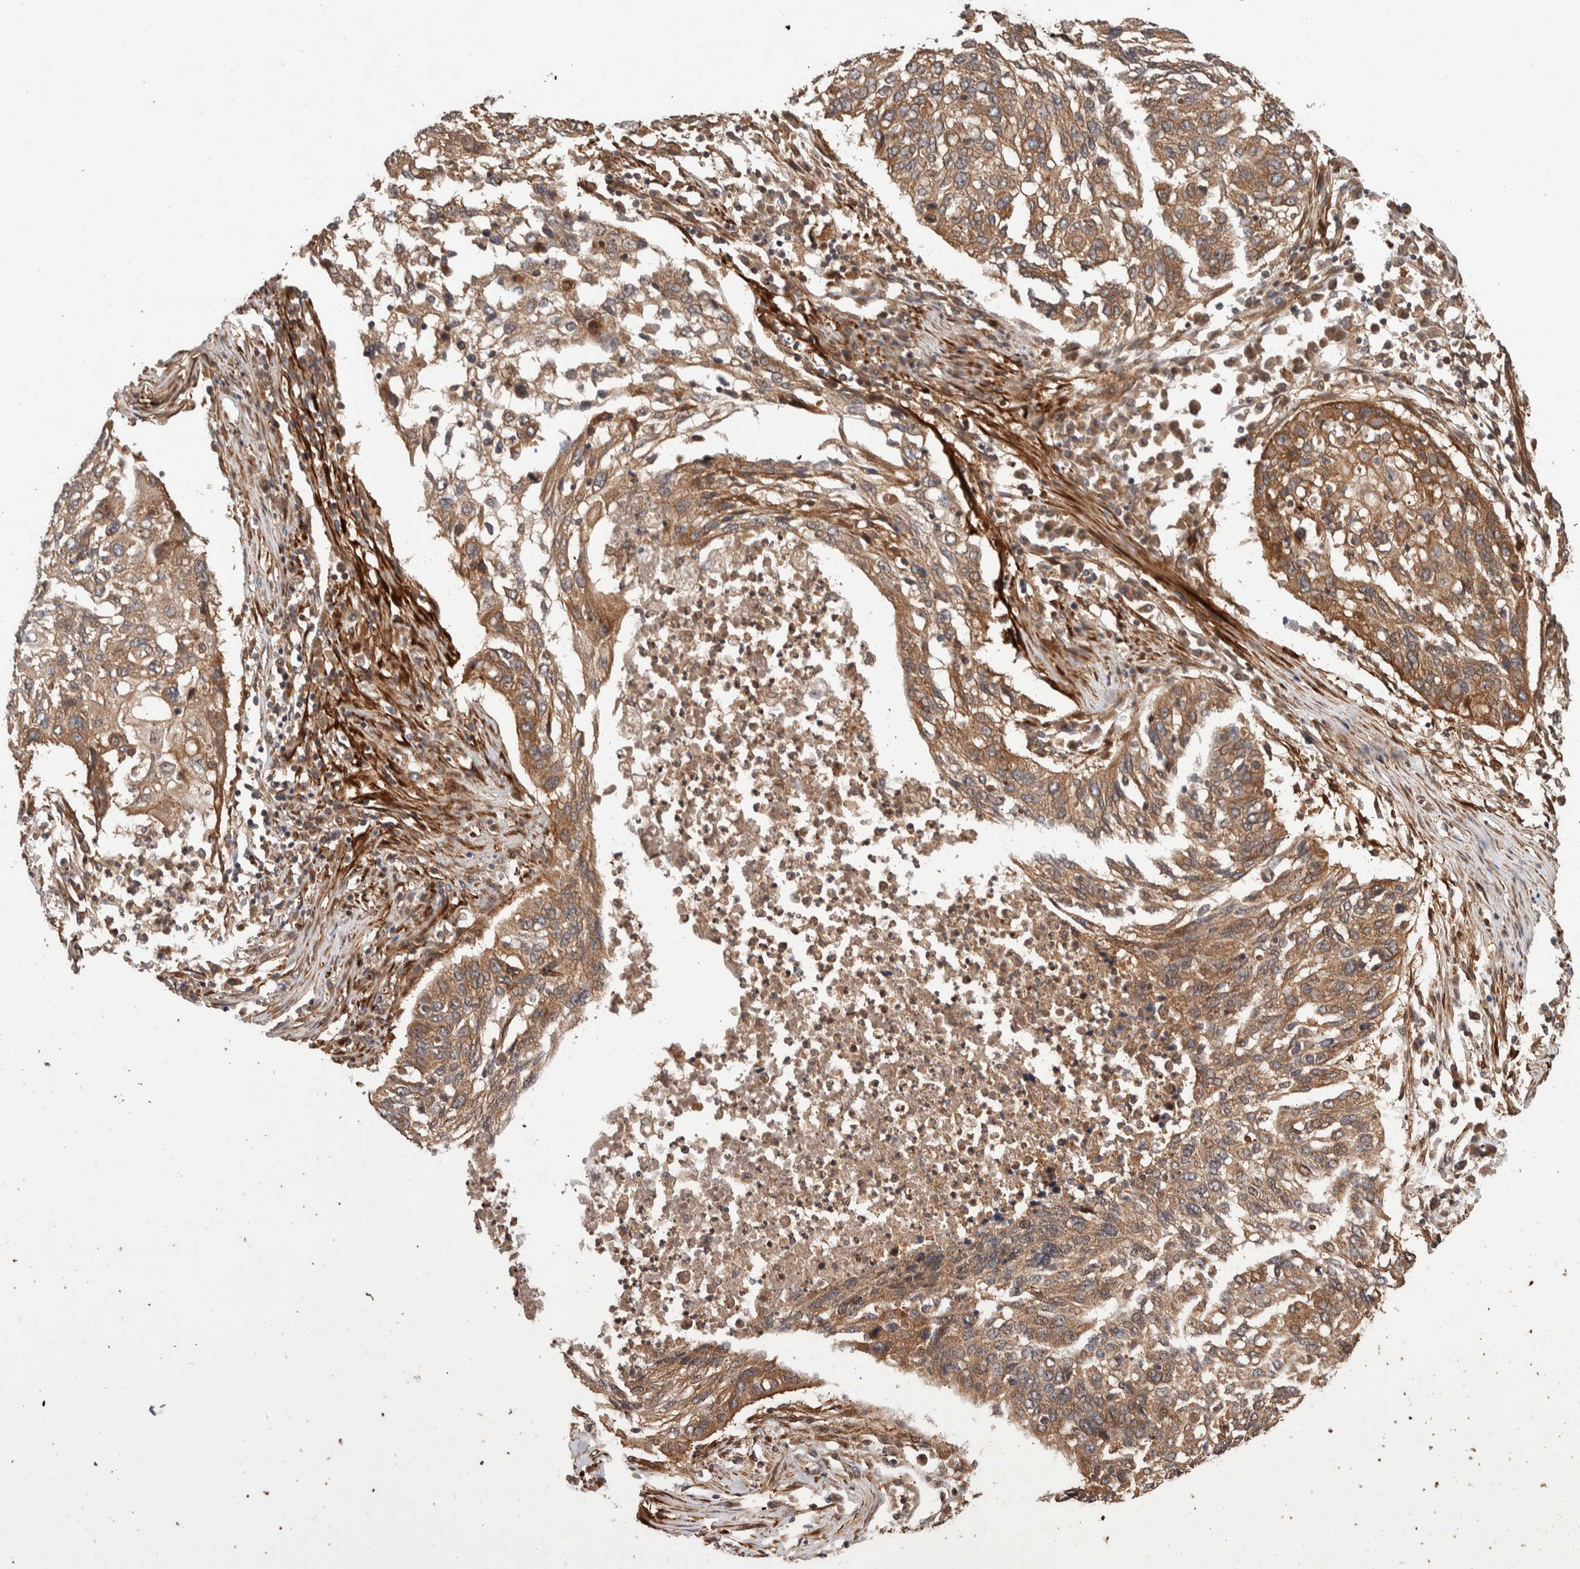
{"staining": {"intensity": "moderate", "quantity": ">75%", "location": "cytoplasmic/membranous"}, "tissue": "lung cancer", "cell_type": "Tumor cells", "image_type": "cancer", "snomed": [{"axis": "morphology", "description": "Squamous cell carcinoma, NOS"}, {"axis": "topography", "description": "Lung"}], "caption": "Lung squamous cell carcinoma stained for a protein exhibits moderate cytoplasmic/membranous positivity in tumor cells. (brown staining indicates protein expression, while blue staining denotes nuclei).", "gene": "SYNRG", "patient": {"sex": "female", "age": 63}}